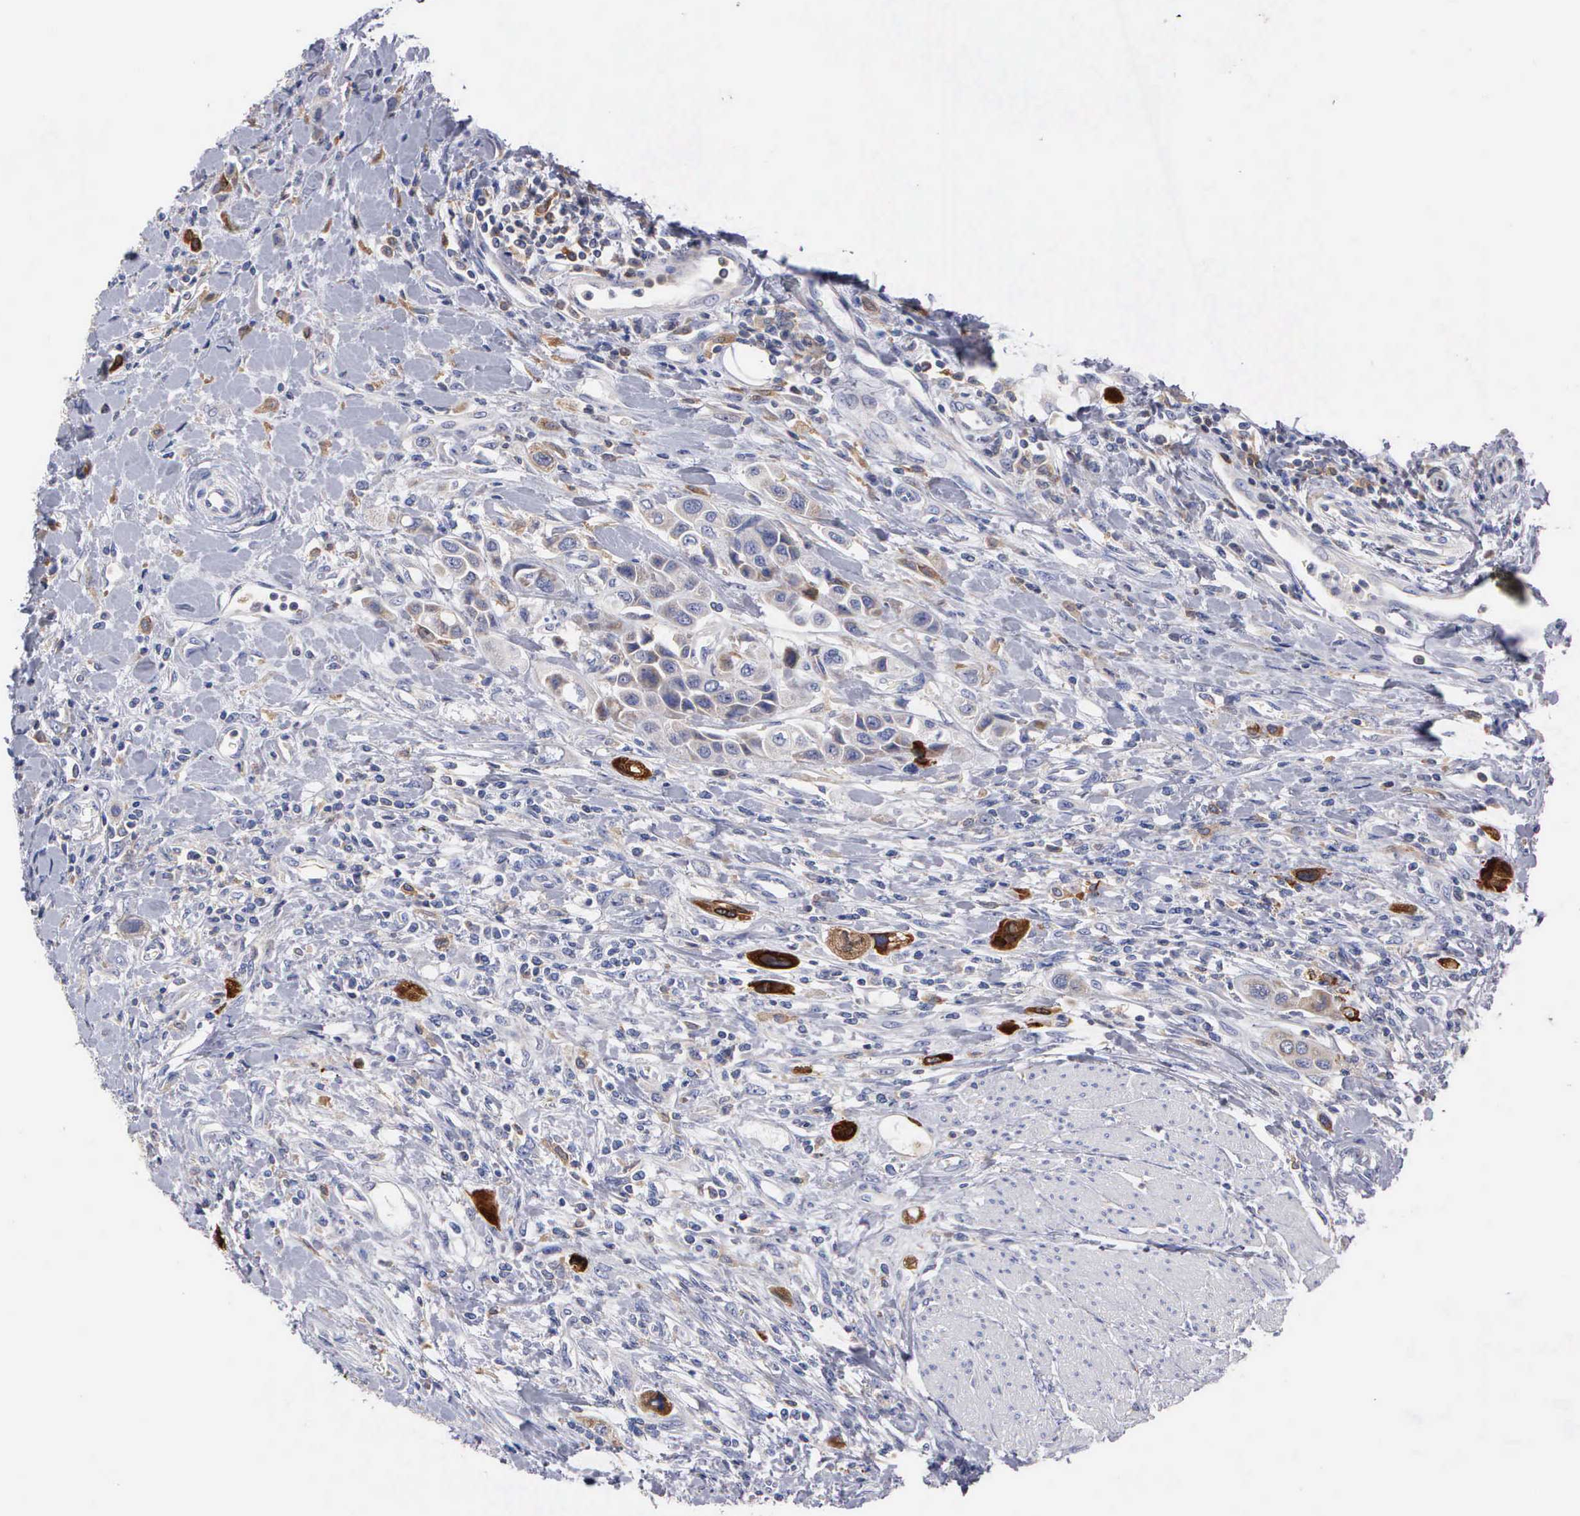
{"staining": {"intensity": "negative", "quantity": "none", "location": "none"}, "tissue": "urothelial cancer", "cell_type": "Tumor cells", "image_type": "cancer", "snomed": [{"axis": "morphology", "description": "Urothelial carcinoma, High grade"}, {"axis": "topography", "description": "Urinary bladder"}], "caption": "The photomicrograph exhibits no staining of tumor cells in urothelial carcinoma (high-grade). (Immunohistochemistry, brightfield microscopy, high magnification).", "gene": "PTGS2", "patient": {"sex": "male", "age": 50}}